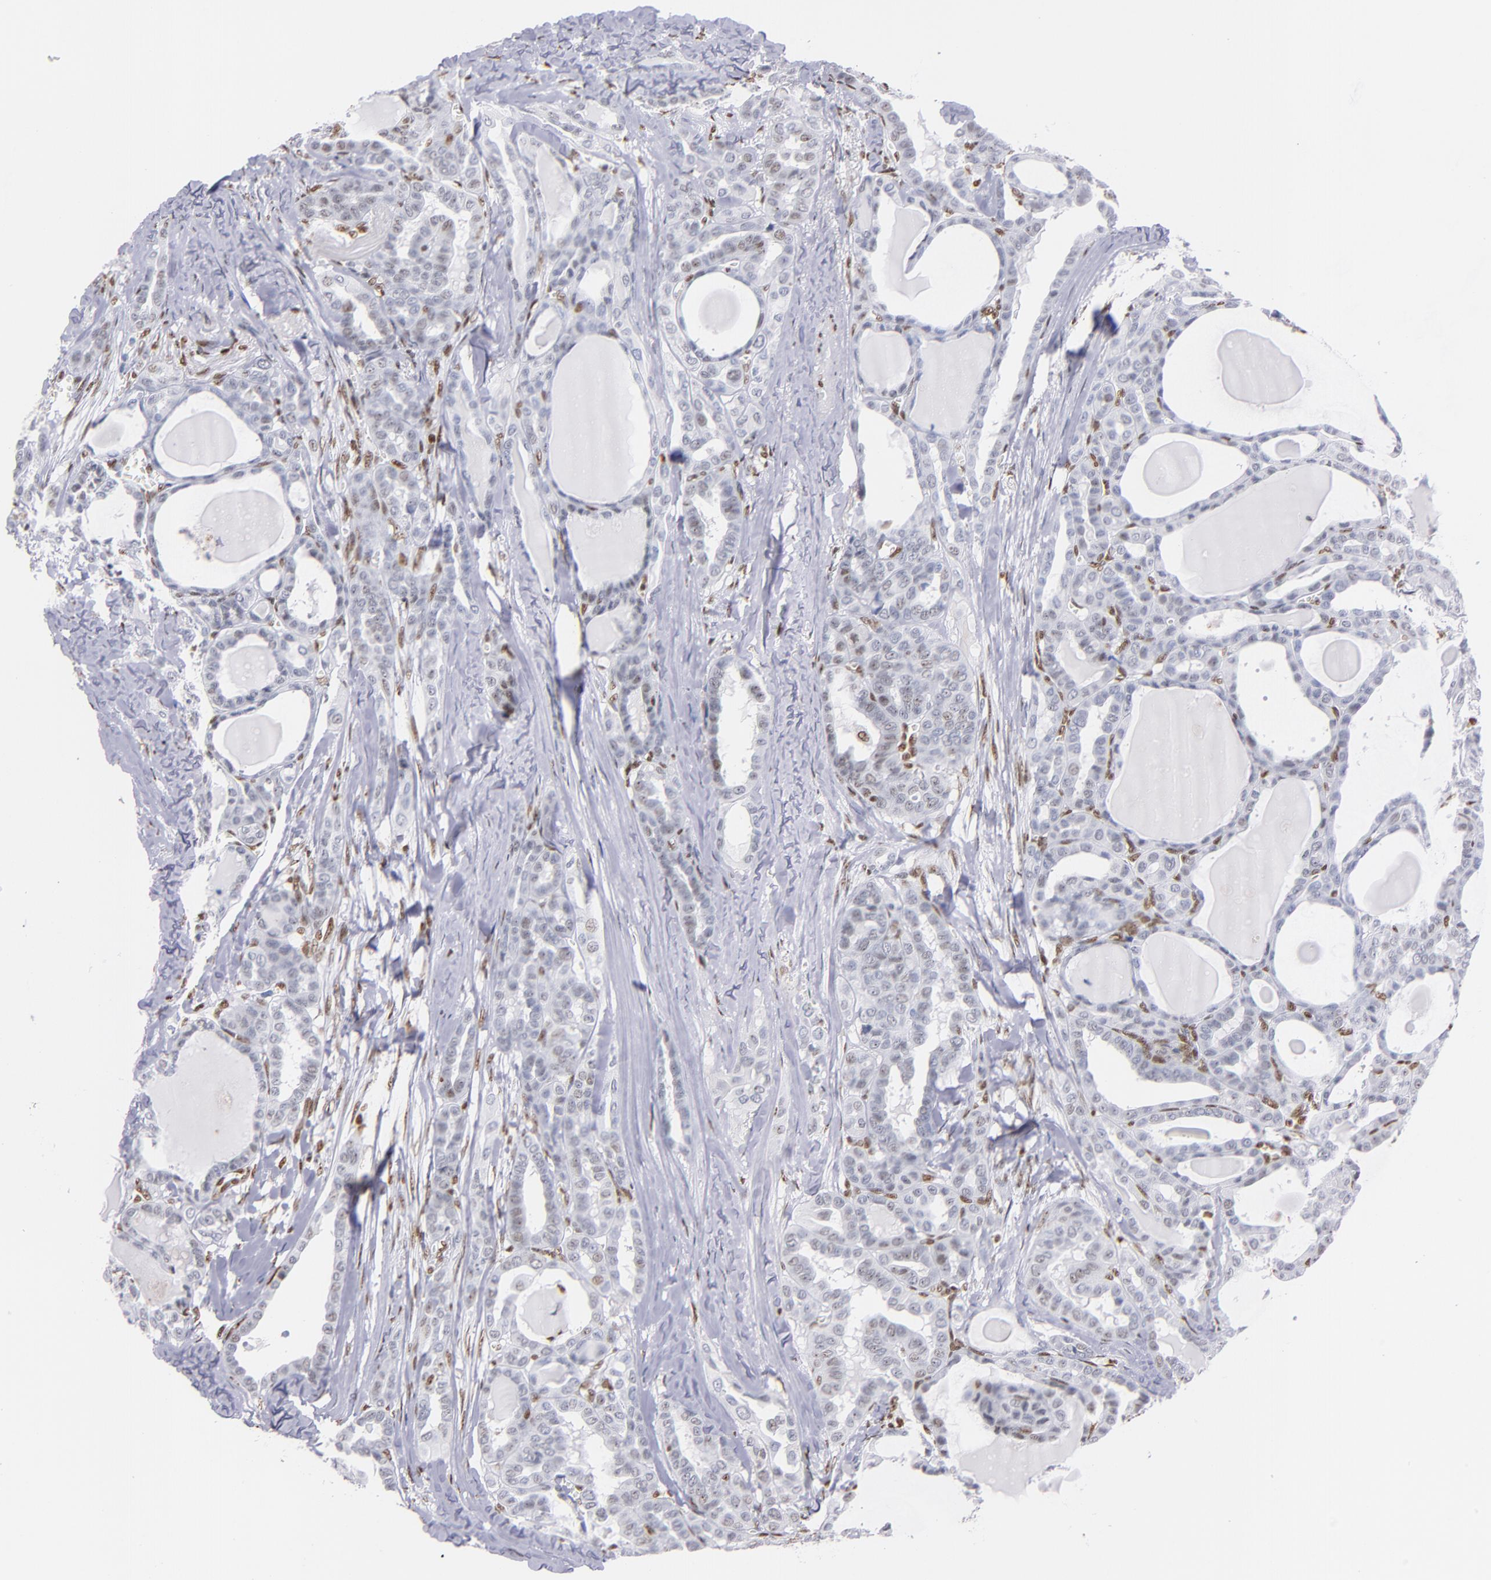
{"staining": {"intensity": "negative", "quantity": "none", "location": "none"}, "tissue": "thyroid cancer", "cell_type": "Tumor cells", "image_type": "cancer", "snomed": [{"axis": "morphology", "description": "Carcinoma, NOS"}, {"axis": "topography", "description": "Thyroid gland"}], "caption": "DAB (3,3'-diaminobenzidine) immunohistochemical staining of human thyroid cancer exhibits no significant expression in tumor cells.", "gene": "IFI16", "patient": {"sex": "female", "age": 91}}